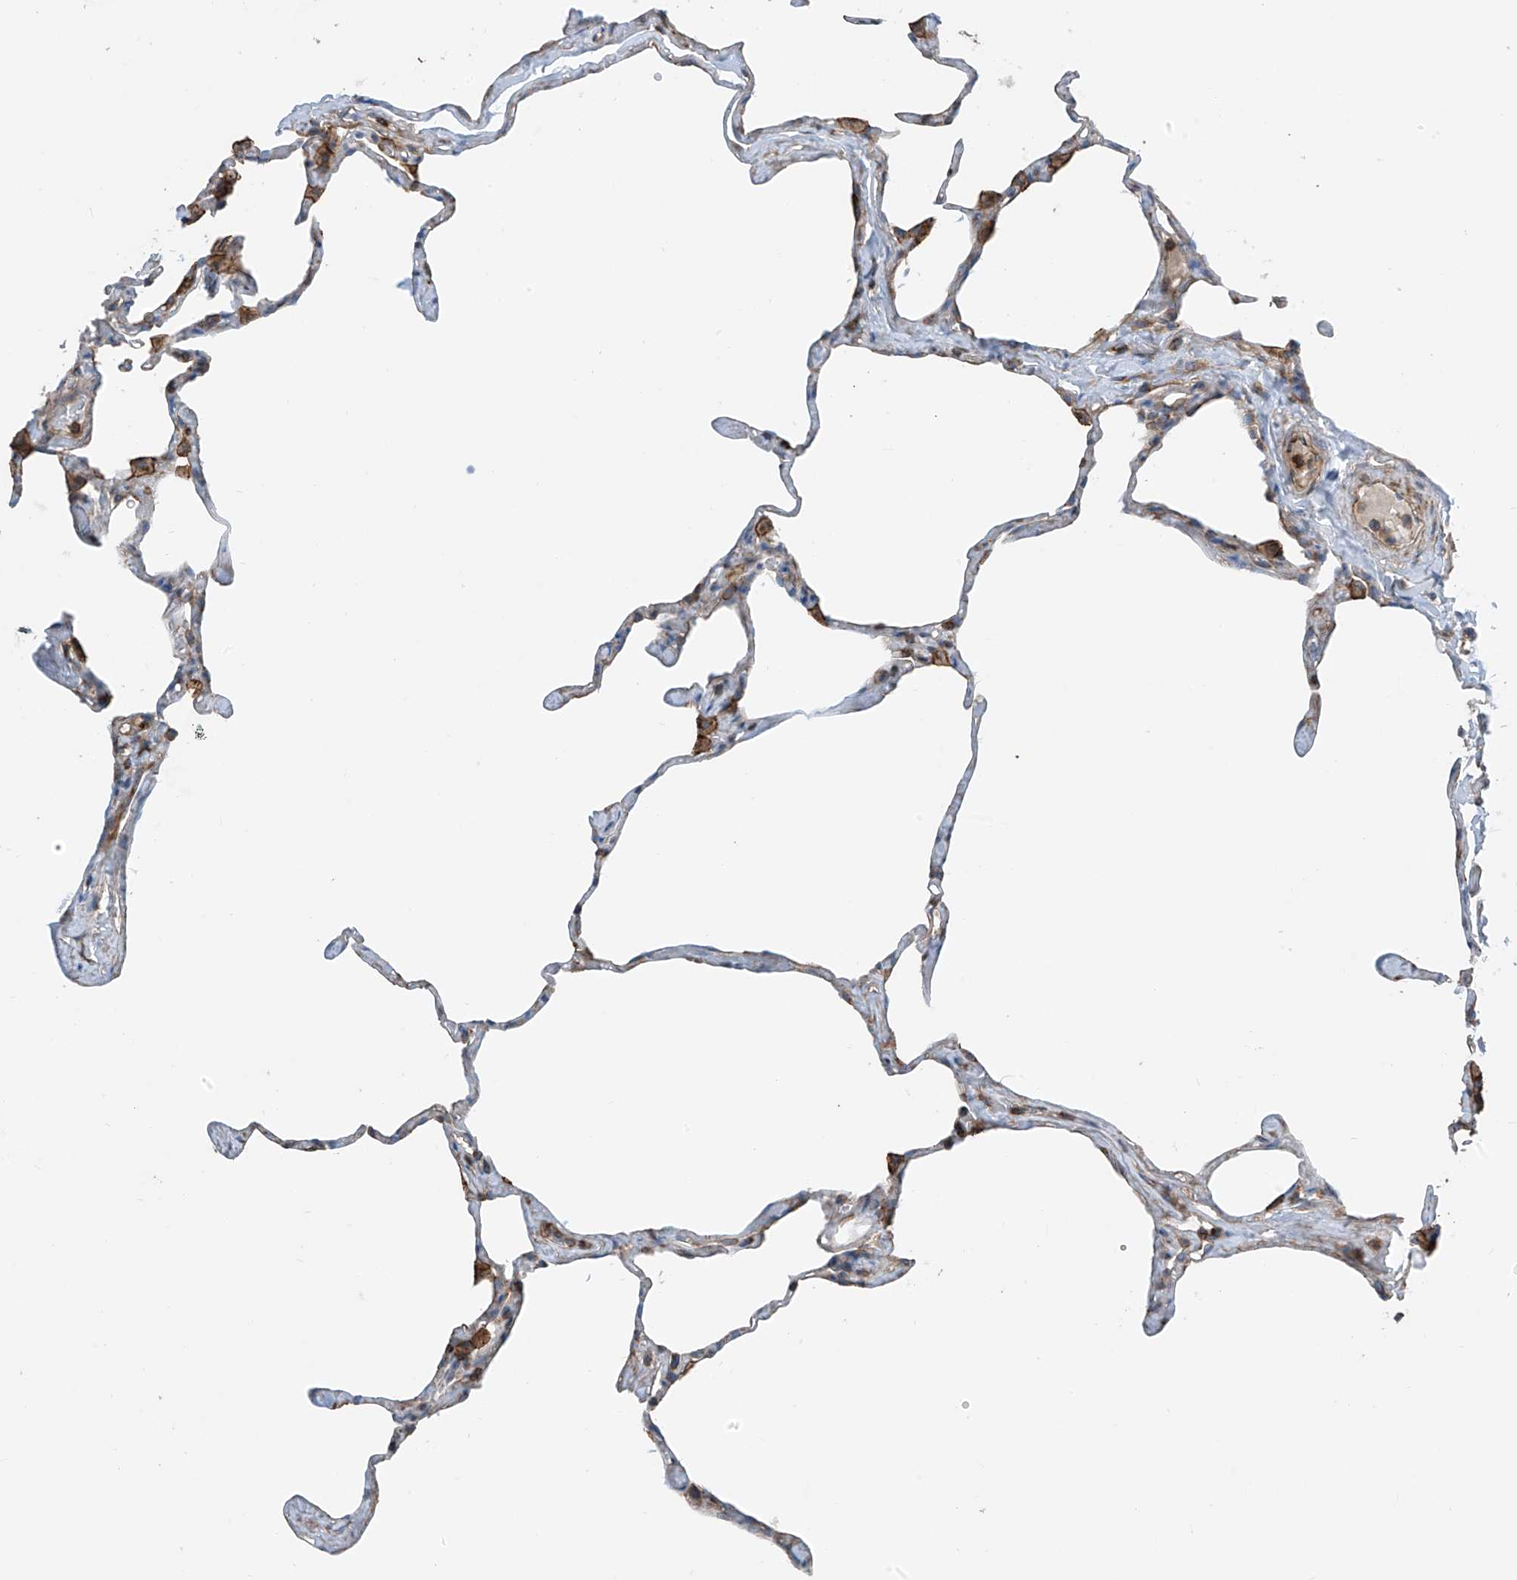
{"staining": {"intensity": "moderate", "quantity": "<25%", "location": "cytoplasmic/membranous"}, "tissue": "lung", "cell_type": "Alveolar cells", "image_type": "normal", "snomed": [{"axis": "morphology", "description": "Normal tissue, NOS"}, {"axis": "topography", "description": "Lung"}], "caption": "IHC image of benign lung: lung stained using immunohistochemistry displays low levels of moderate protein expression localized specifically in the cytoplasmic/membranous of alveolar cells, appearing as a cytoplasmic/membranous brown color.", "gene": "SLC1A5", "patient": {"sex": "male", "age": 65}}